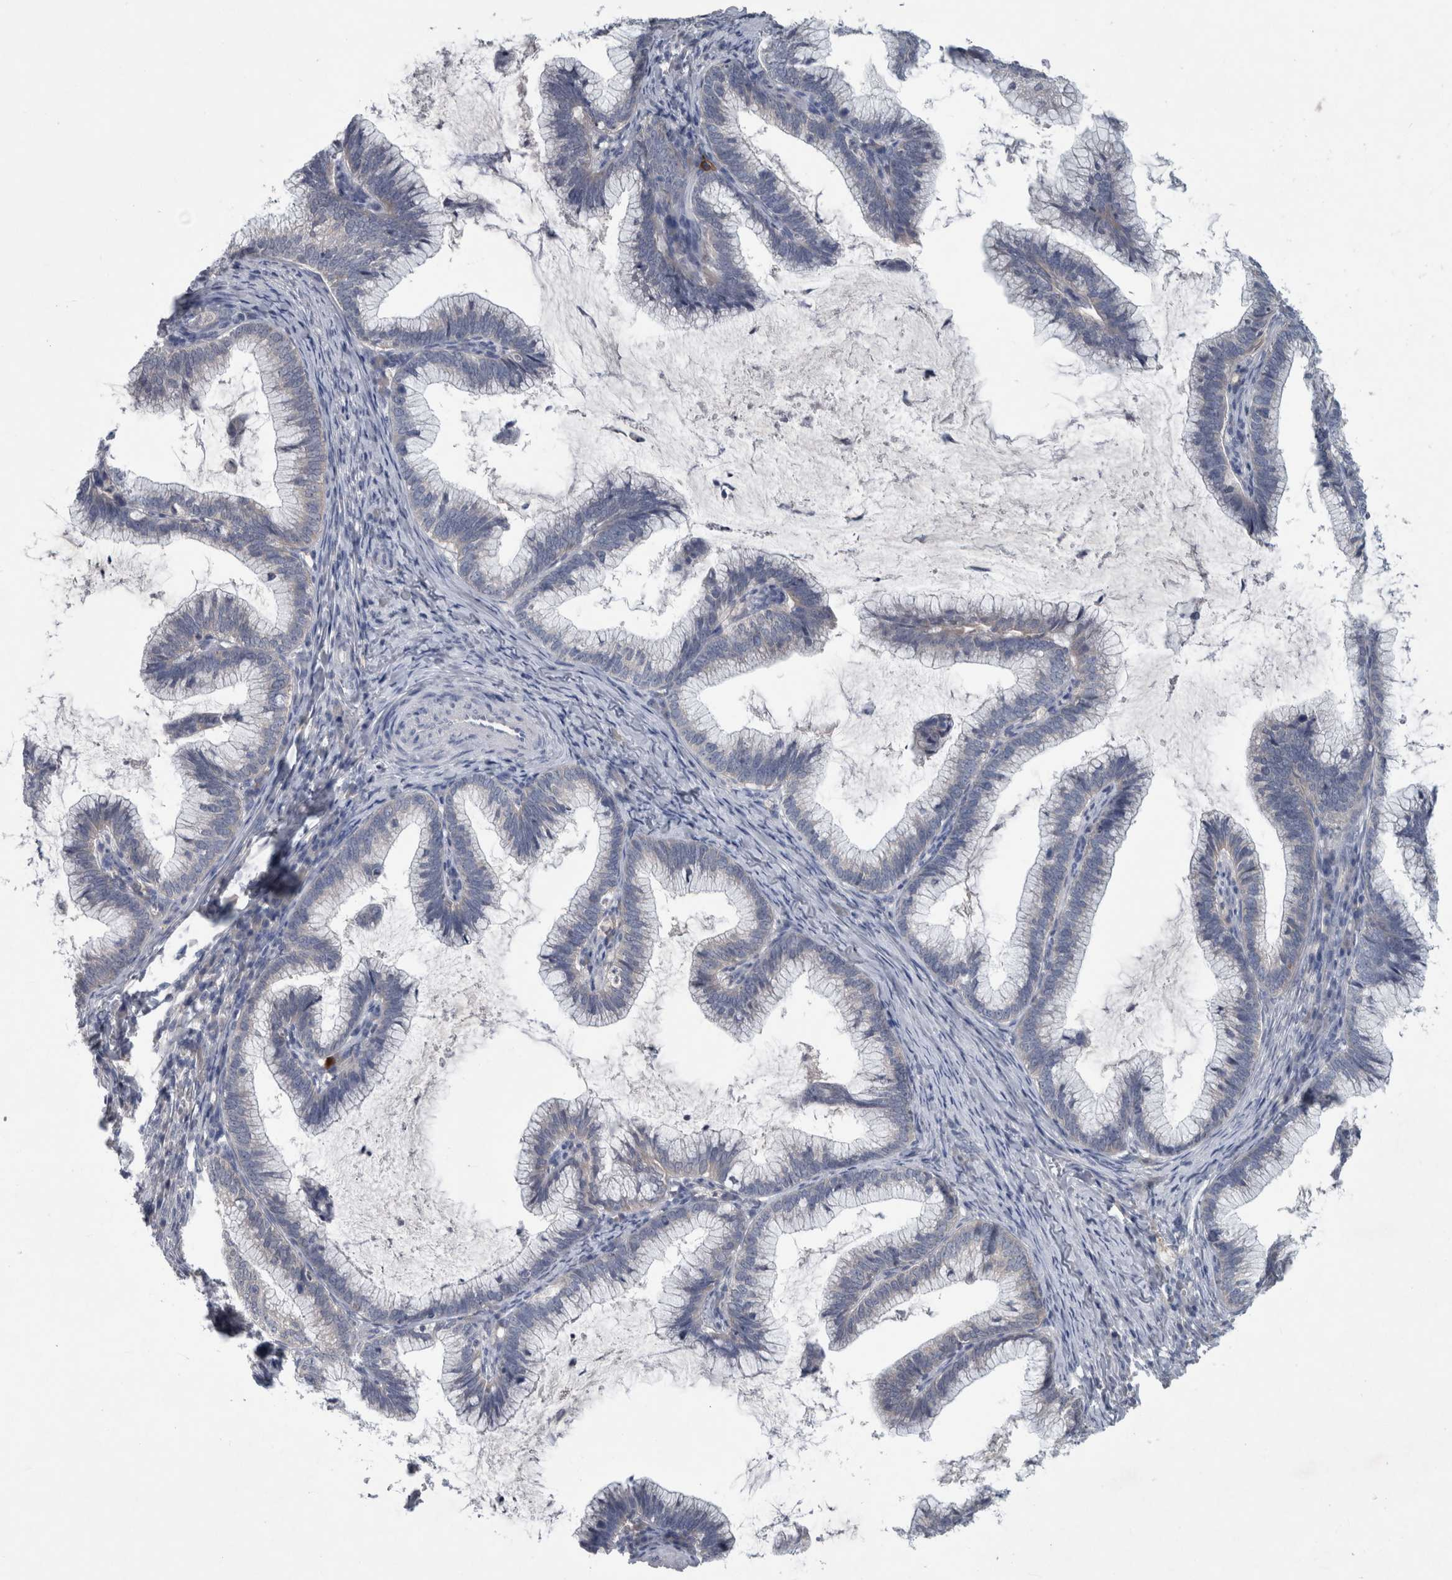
{"staining": {"intensity": "negative", "quantity": "none", "location": "none"}, "tissue": "cervical cancer", "cell_type": "Tumor cells", "image_type": "cancer", "snomed": [{"axis": "morphology", "description": "Adenocarcinoma, NOS"}, {"axis": "topography", "description": "Cervix"}], "caption": "IHC histopathology image of cervical cancer stained for a protein (brown), which demonstrates no expression in tumor cells.", "gene": "FAM83H", "patient": {"sex": "female", "age": 36}}